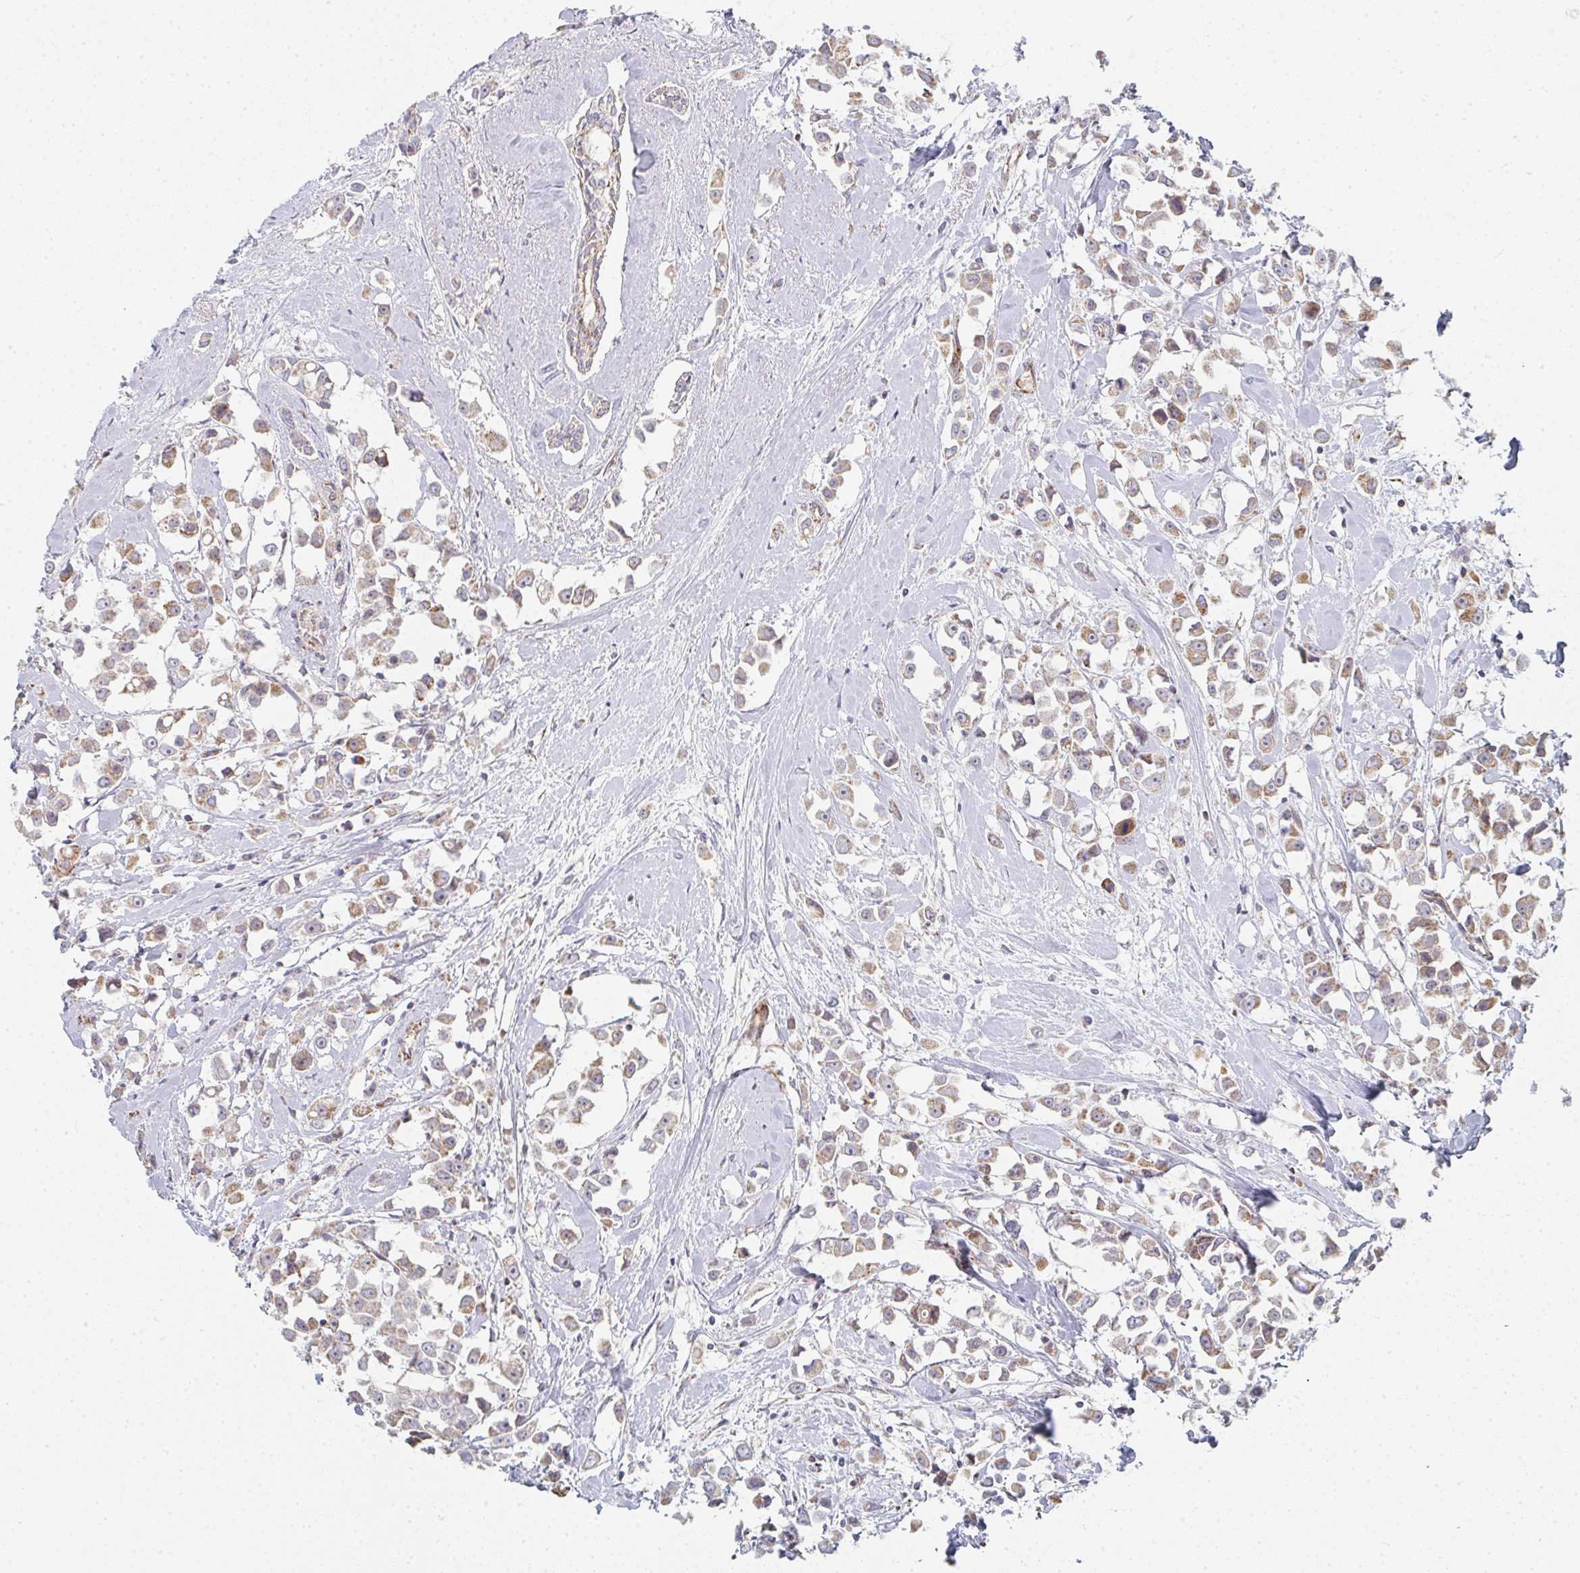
{"staining": {"intensity": "weak", "quantity": ">75%", "location": "cytoplasmic/membranous"}, "tissue": "breast cancer", "cell_type": "Tumor cells", "image_type": "cancer", "snomed": [{"axis": "morphology", "description": "Duct carcinoma"}, {"axis": "topography", "description": "Breast"}], "caption": "About >75% of tumor cells in infiltrating ductal carcinoma (breast) show weak cytoplasmic/membranous protein staining as visualized by brown immunohistochemical staining.", "gene": "ZNF526", "patient": {"sex": "female", "age": 61}}